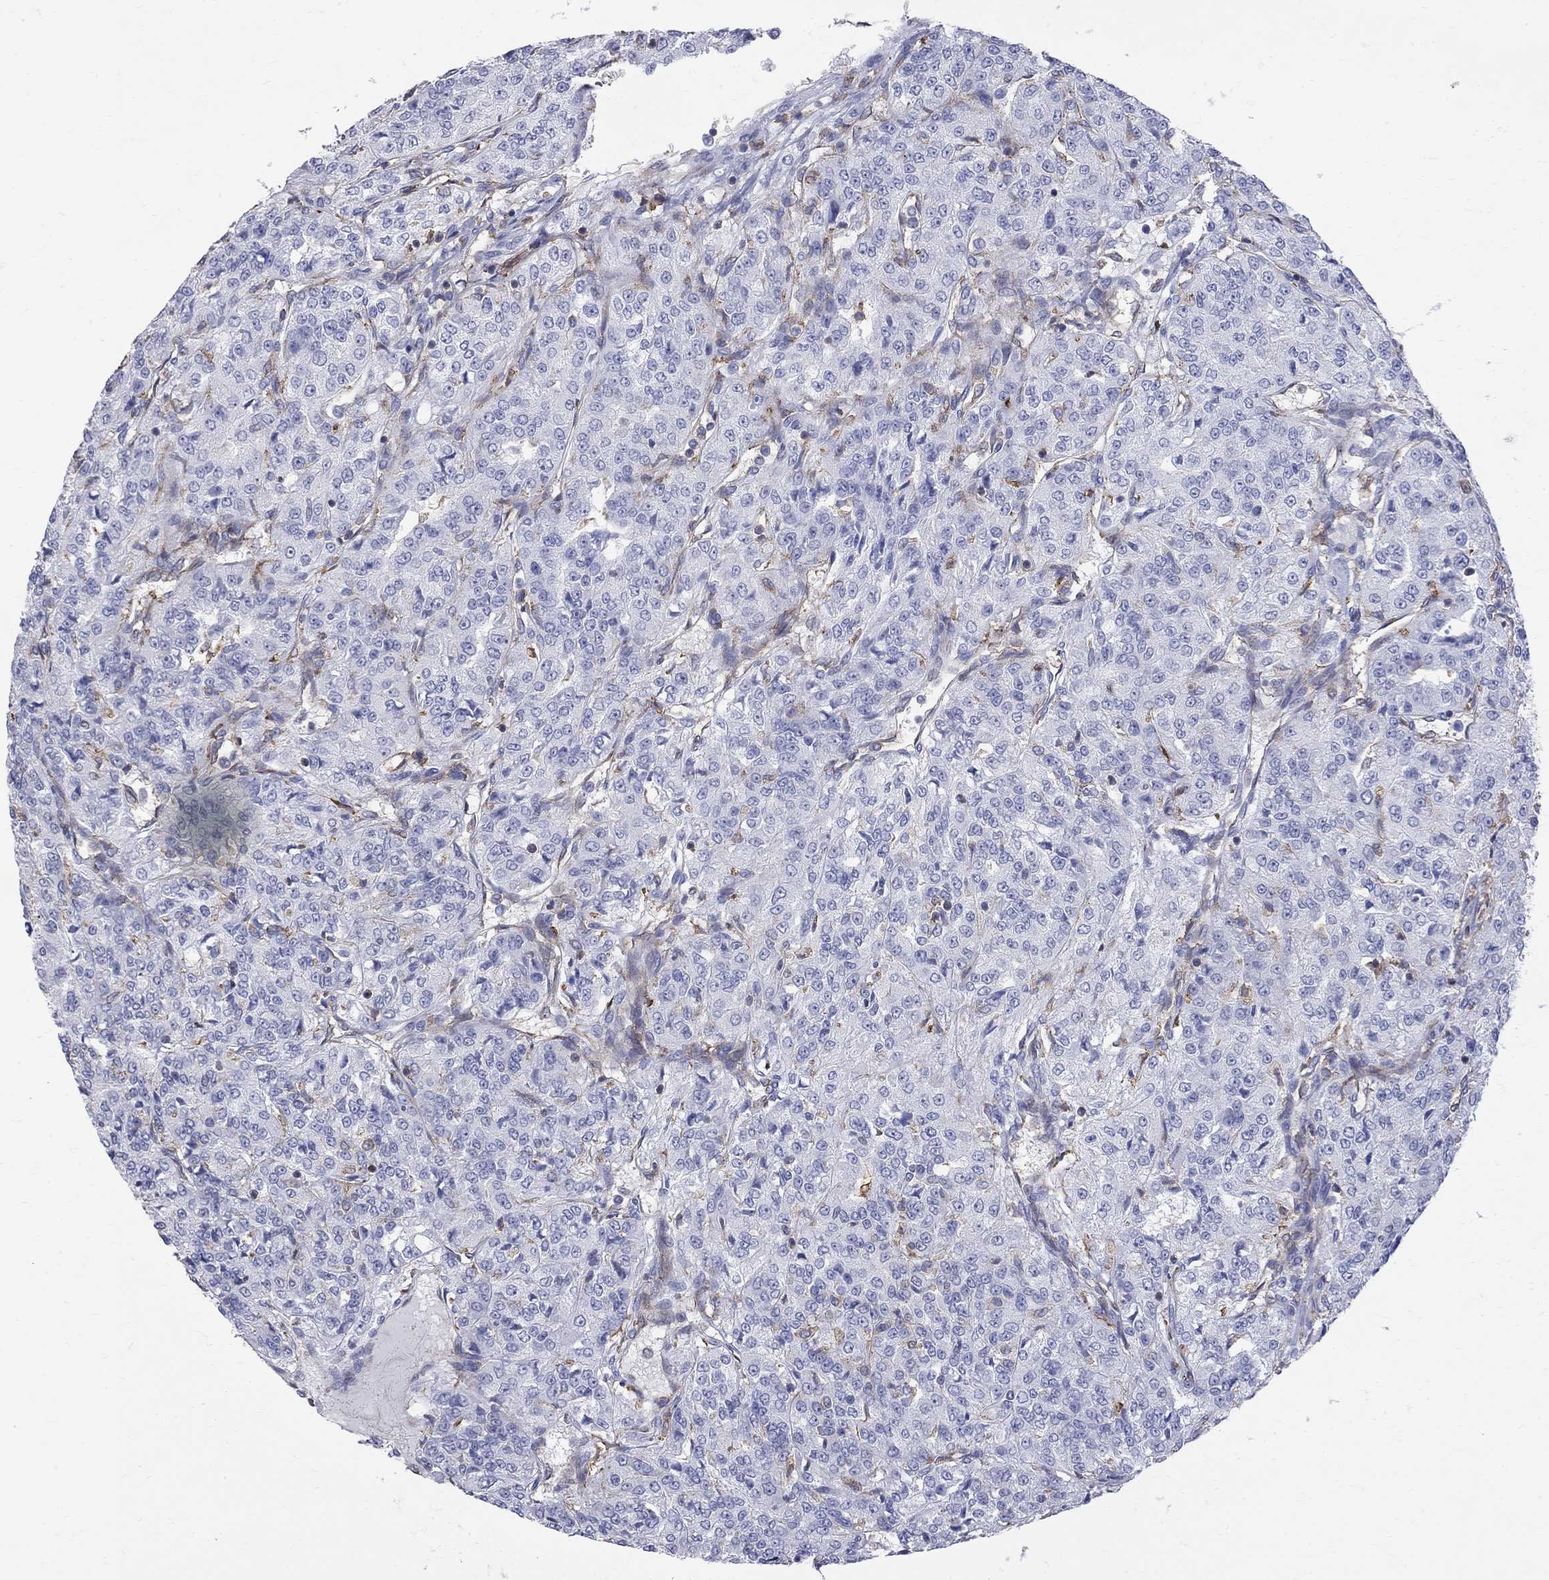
{"staining": {"intensity": "negative", "quantity": "none", "location": "none"}, "tissue": "renal cancer", "cell_type": "Tumor cells", "image_type": "cancer", "snomed": [{"axis": "morphology", "description": "Adenocarcinoma, NOS"}, {"axis": "topography", "description": "Kidney"}], "caption": "This is an immunohistochemistry (IHC) histopathology image of human renal cancer. There is no expression in tumor cells.", "gene": "ABI3", "patient": {"sex": "female", "age": 63}}